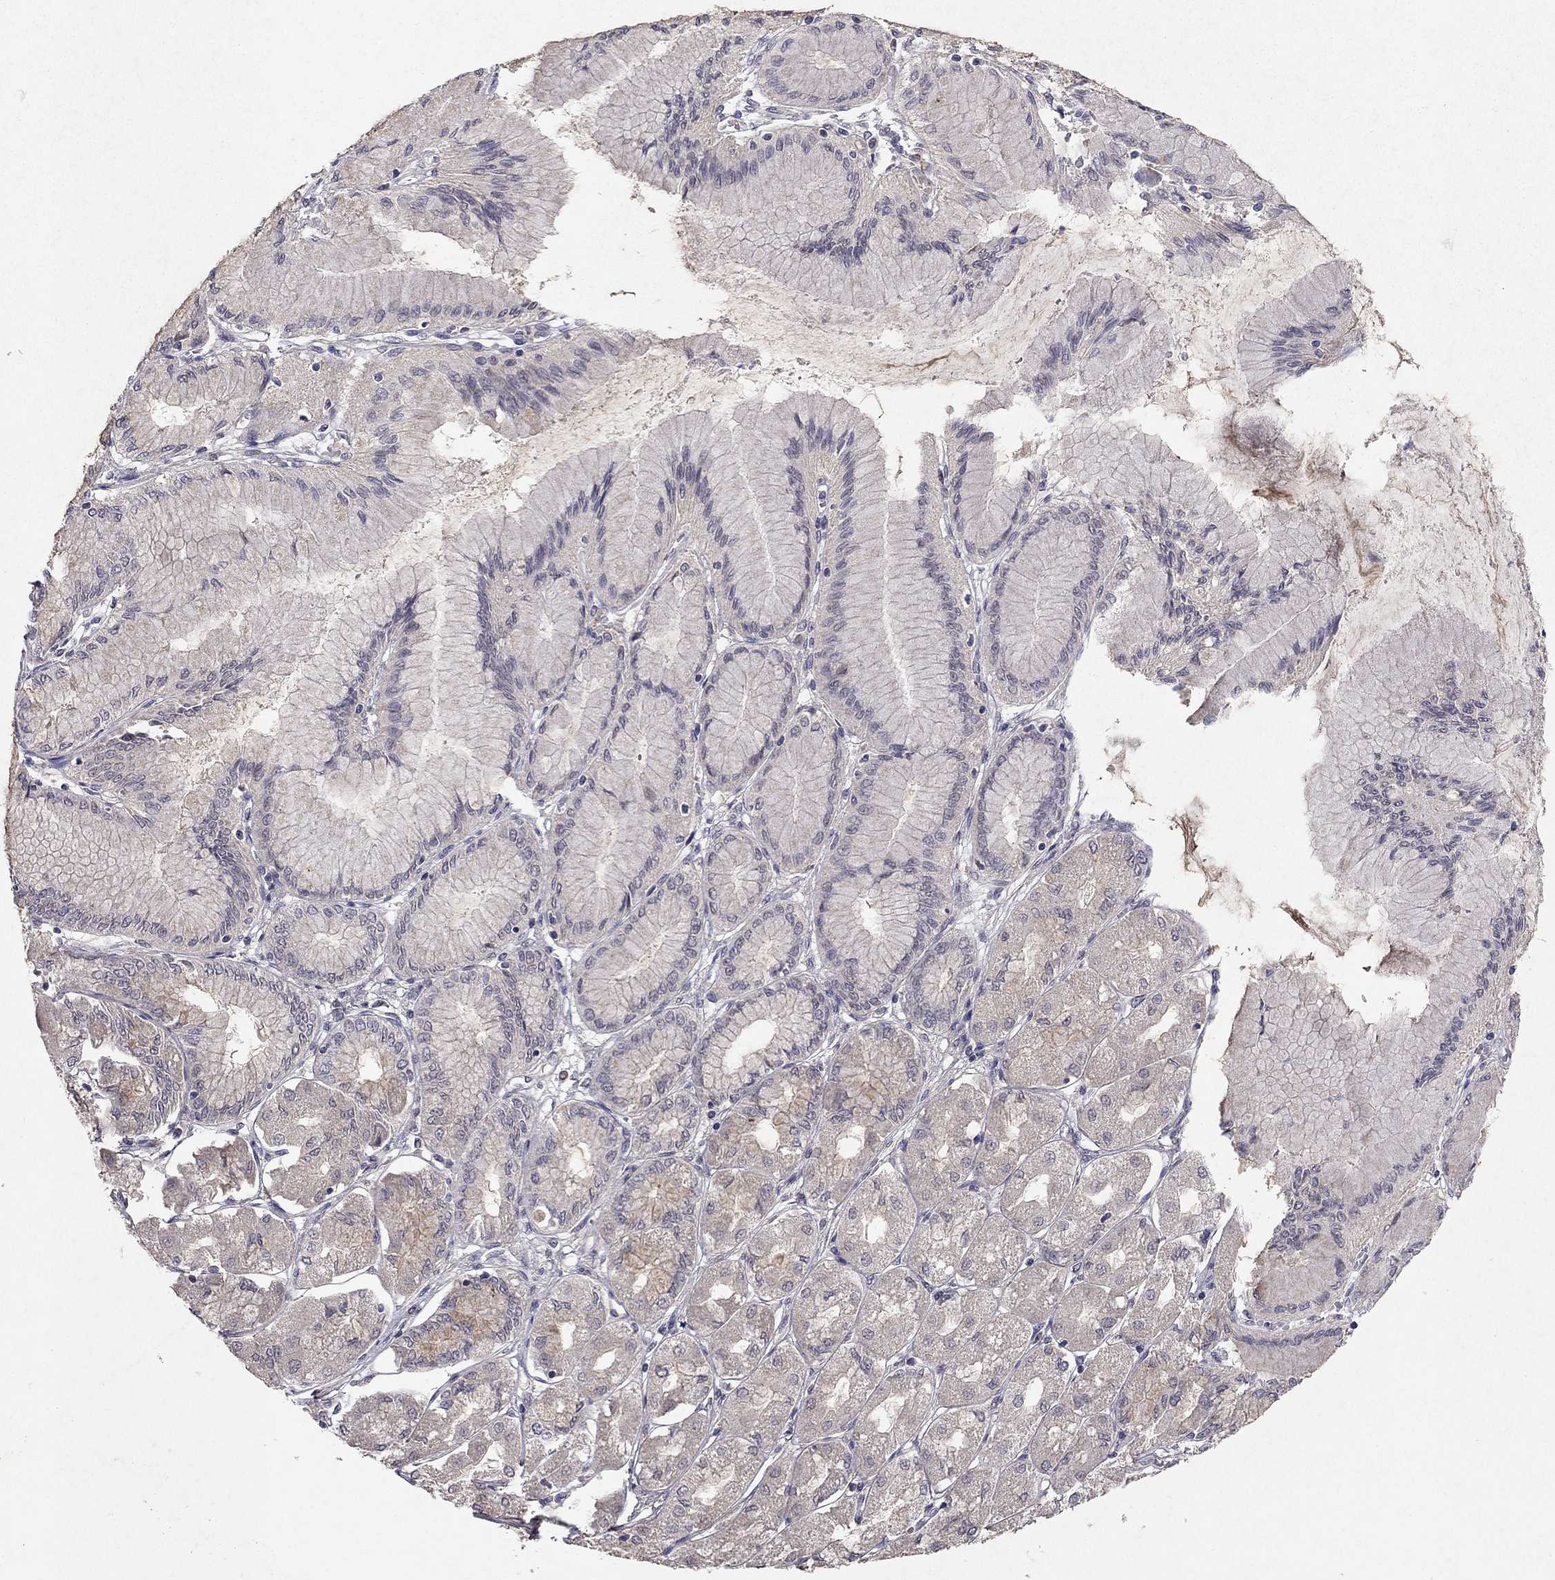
{"staining": {"intensity": "negative", "quantity": "none", "location": "none"}, "tissue": "stomach cancer", "cell_type": "Tumor cells", "image_type": "cancer", "snomed": [{"axis": "morphology", "description": "Normal tissue, NOS"}, {"axis": "morphology", "description": "Adenocarcinoma, NOS"}, {"axis": "morphology", "description": "Adenocarcinoma, High grade"}, {"axis": "topography", "description": "Stomach, upper"}, {"axis": "topography", "description": "Stomach"}], "caption": "A high-resolution photomicrograph shows immunohistochemistry (IHC) staining of stomach adenocarcinoma, which exhibits no significant expression in tumor cells.", "gene": "ESR2", "patient": {"sex": "female", "age": 65}}